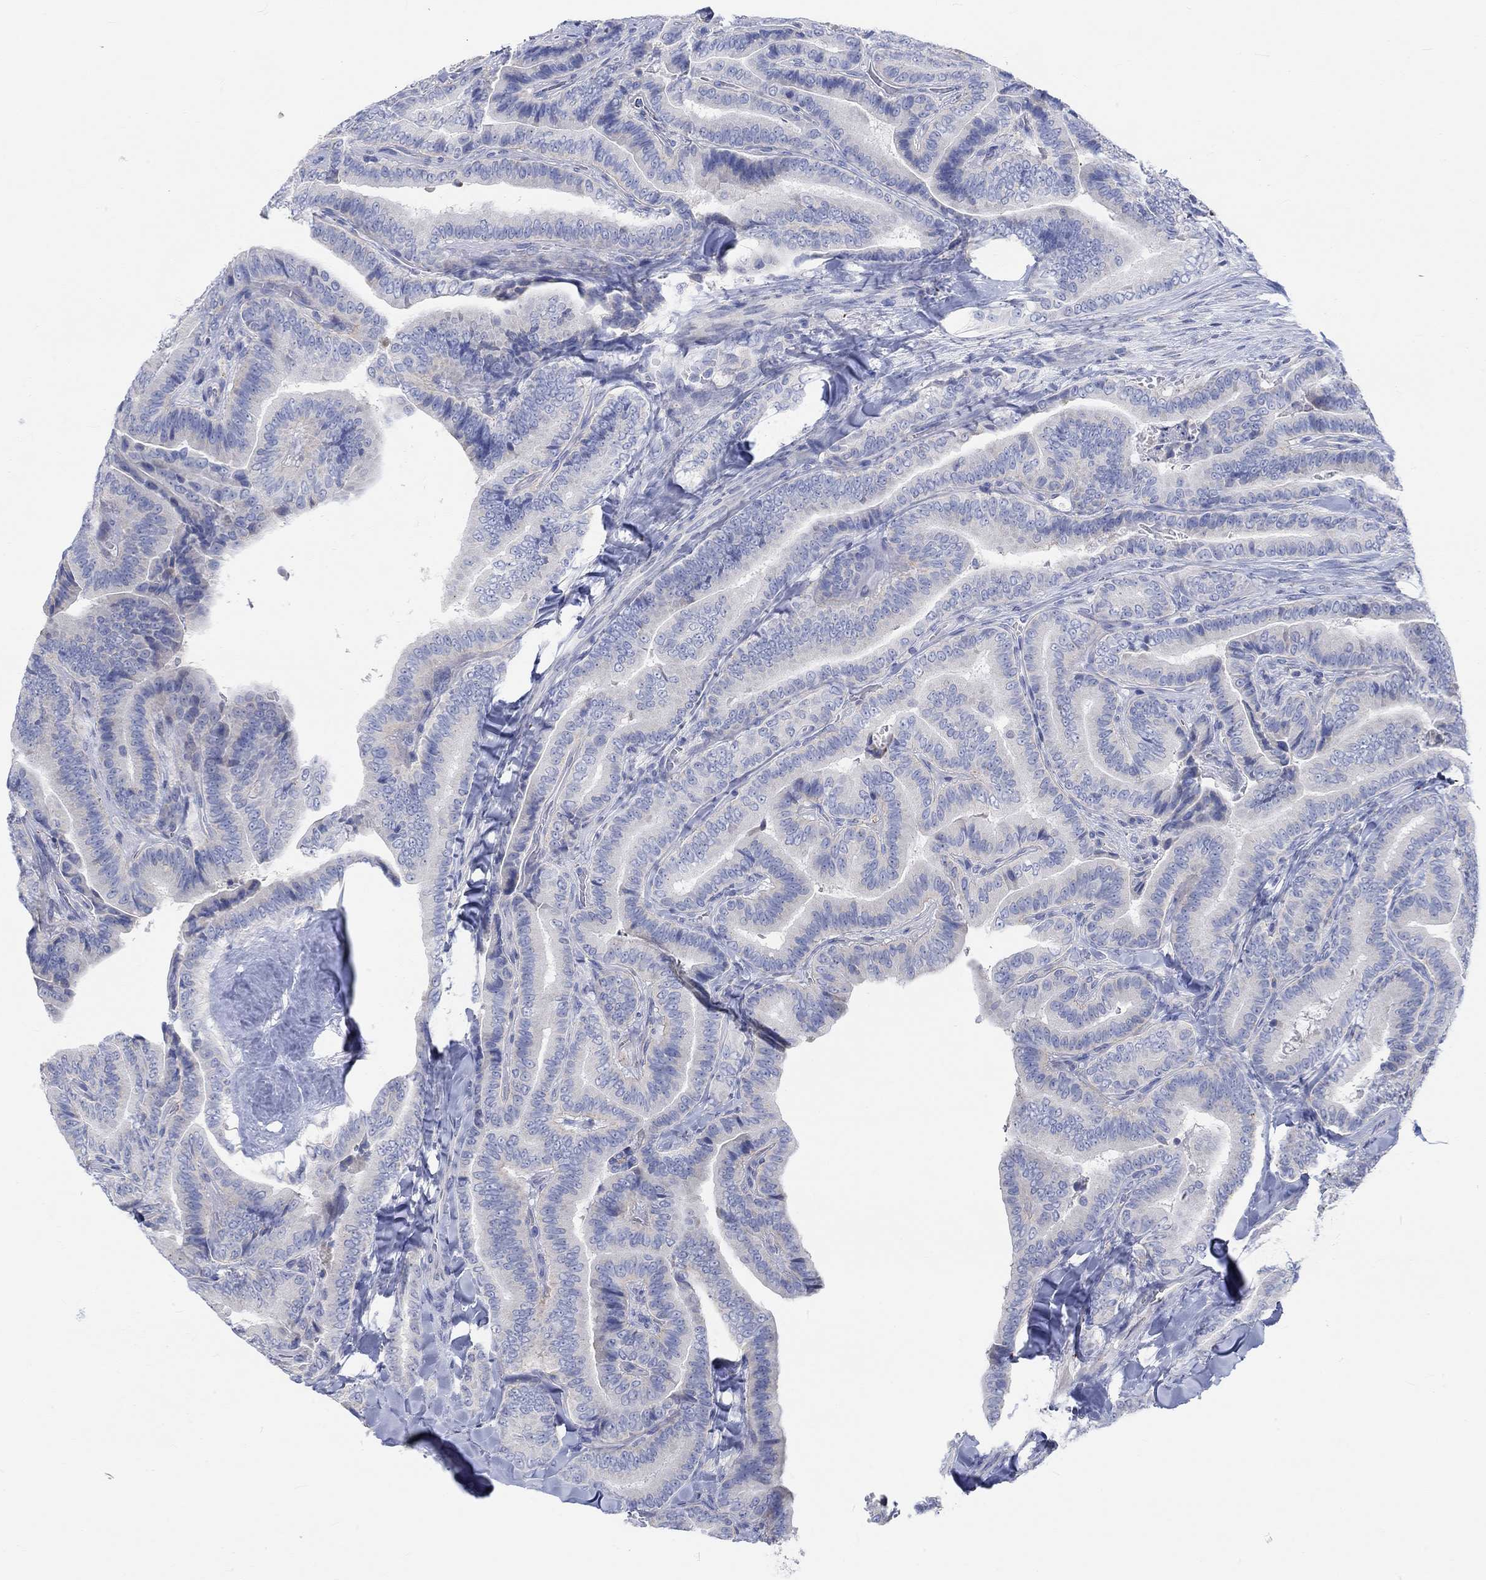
{"staining": {"intensity": "negative", "quantity": "none", "location": "none"}, "tissue": "thyroid cancer", "cell_type": "Tumor cells", "image_type": "cancer", "snomed": [{"axis": "morphology", "description": "Papillary adenocarcinoma, NOS"}, {"axis": "topography", "description": "Thyroid gland"}], "caption": "There is no significant positivity in tumor cells of thyroid cancer.", "gene": "NAV3", "patient": {"sex": "male", "age": 61}}